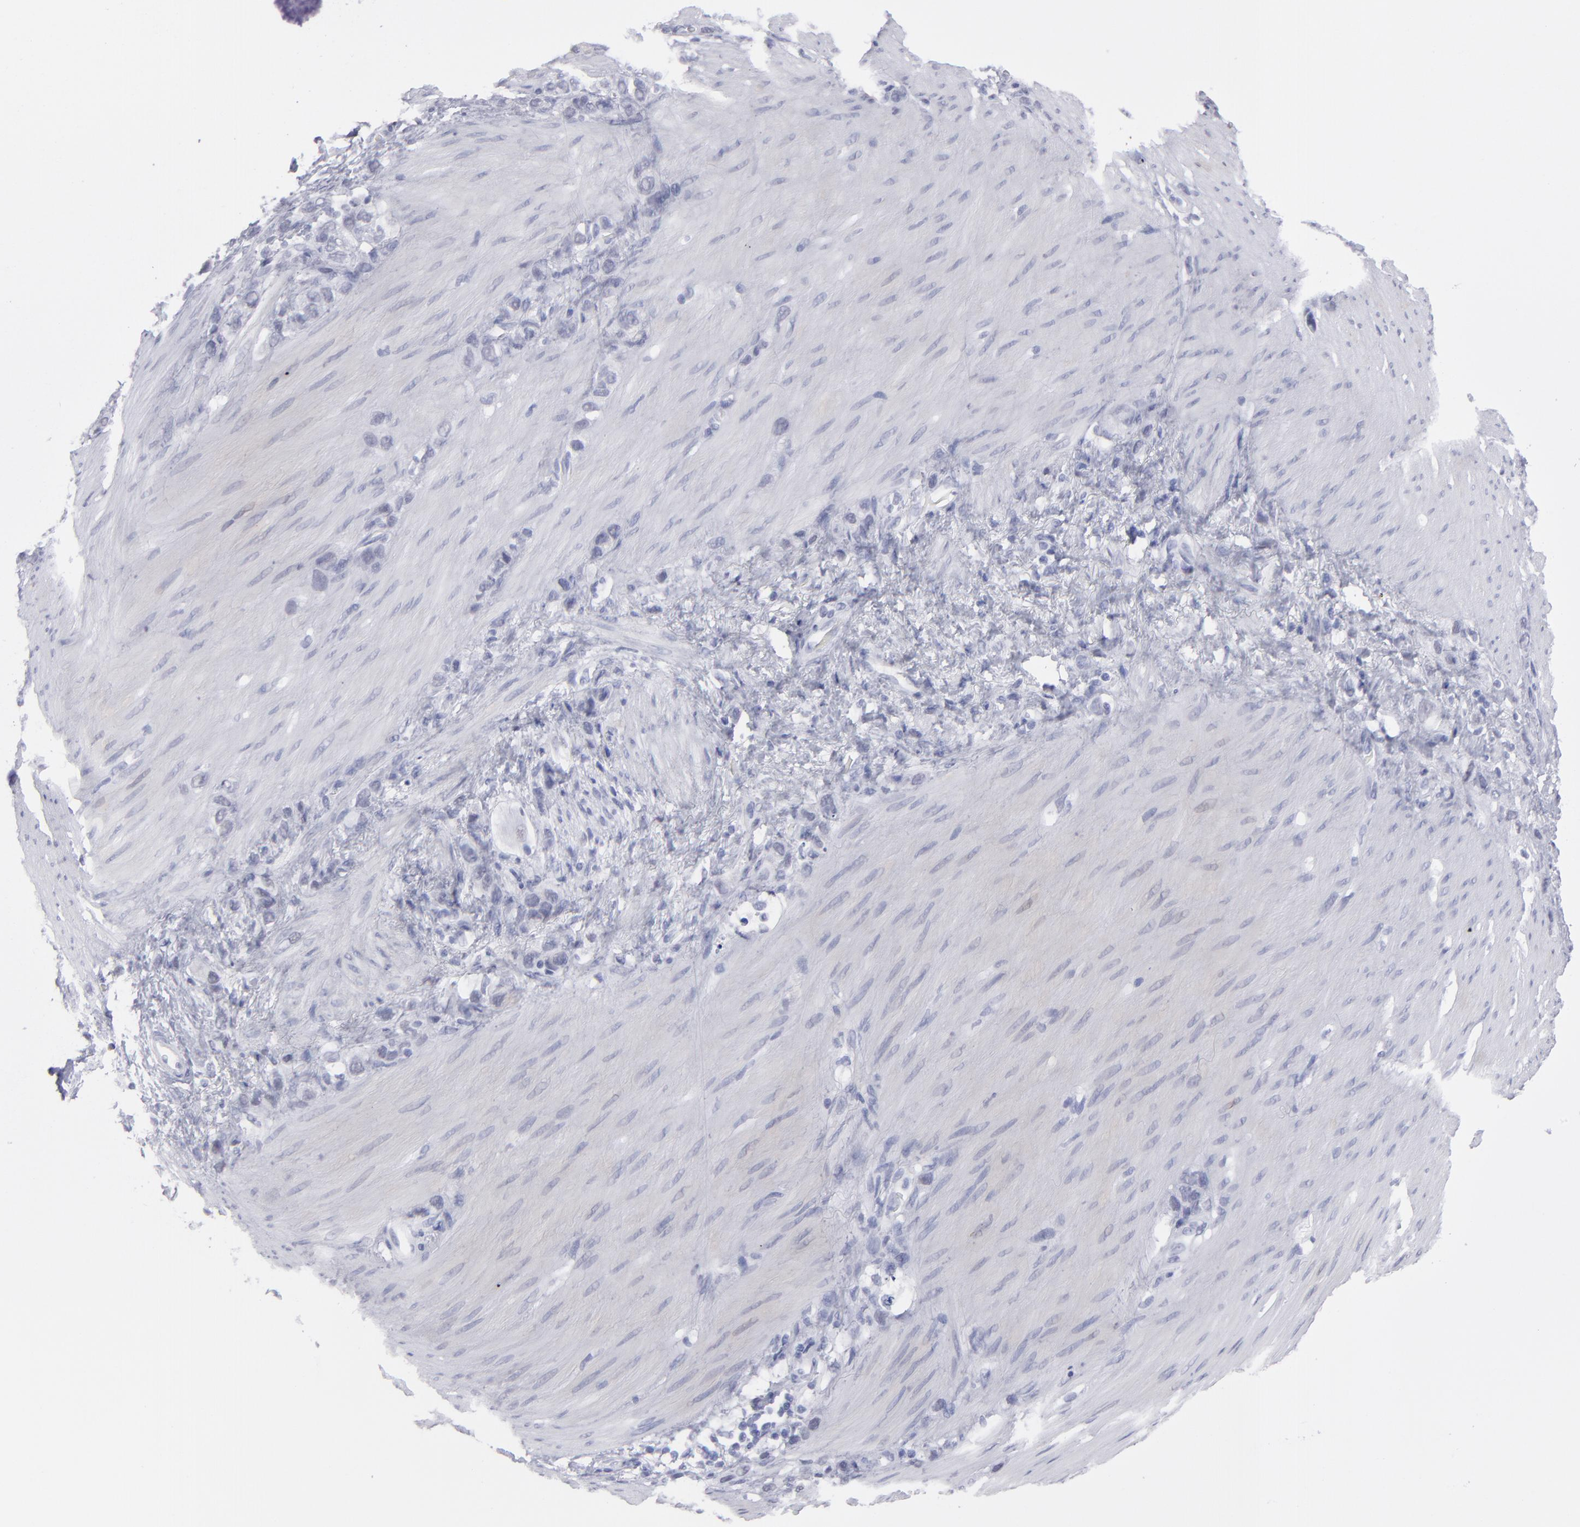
{"staining": {"intensity": "negative", "quantity": "none", "location": "none"}, "tissue": "stomach cancer", "cell_type": "Tumor cells", "image_type": "cancer", "snomed": [{"axis": "morphology", "description": "Normal tissue, NOS"}, {"axis": "morphology", "description": "Adenocarcinoma, NOS"}, {"axis": "morphology", "description": "Adenocarcinoma, High grade"}, {"axis": "topography", "description": "Stomach, upper"}, {"axis": "topography", "description": "Stomach"}], "caption": "This is a histopathology image of immunohistochemistry staining of stomach cancer, which shows no positivity in tumor cells.", "gene": "ALDOB", "patient": {"sex": "female", "age": 65}}